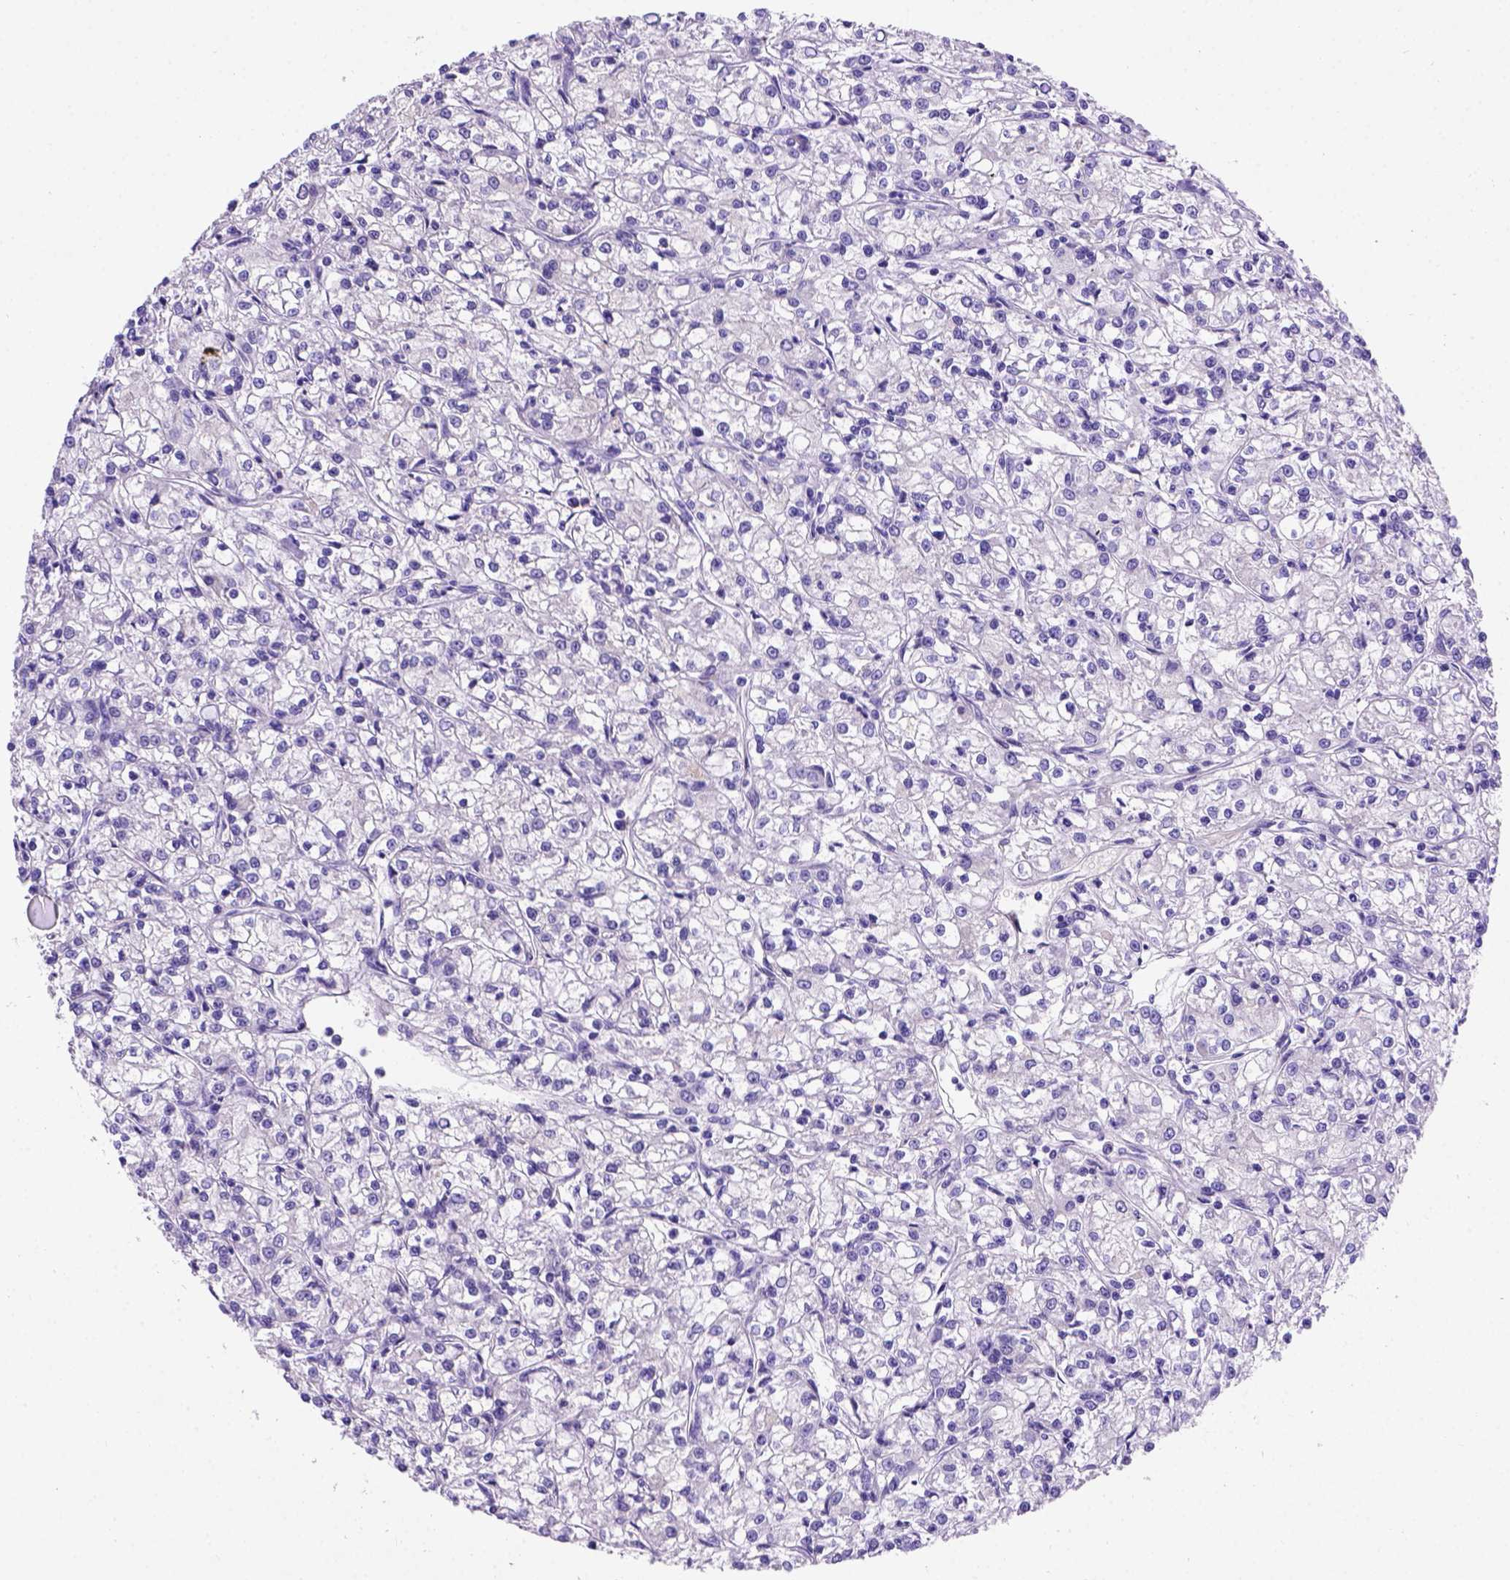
{"staining": {"intensity": "negative", "quantity": "none", "location": "none"}, "tissue": "renal cancer", "cell_type": "Tumor cells", "image_type": "cancer", "snomed": [{"axis": "morphology", "description": "Adenocarcinoma, NOS"}, {"axis": "topography", "description": "Kidney"}], "caption": "High power microscopy micrograph of an IHC histopathology image of renal cancer (adenocarcinoma), revealing no significant positivity in tumor cells.", "gene": "FAM81B", "patient": {"sex": "female", "age": 59}}